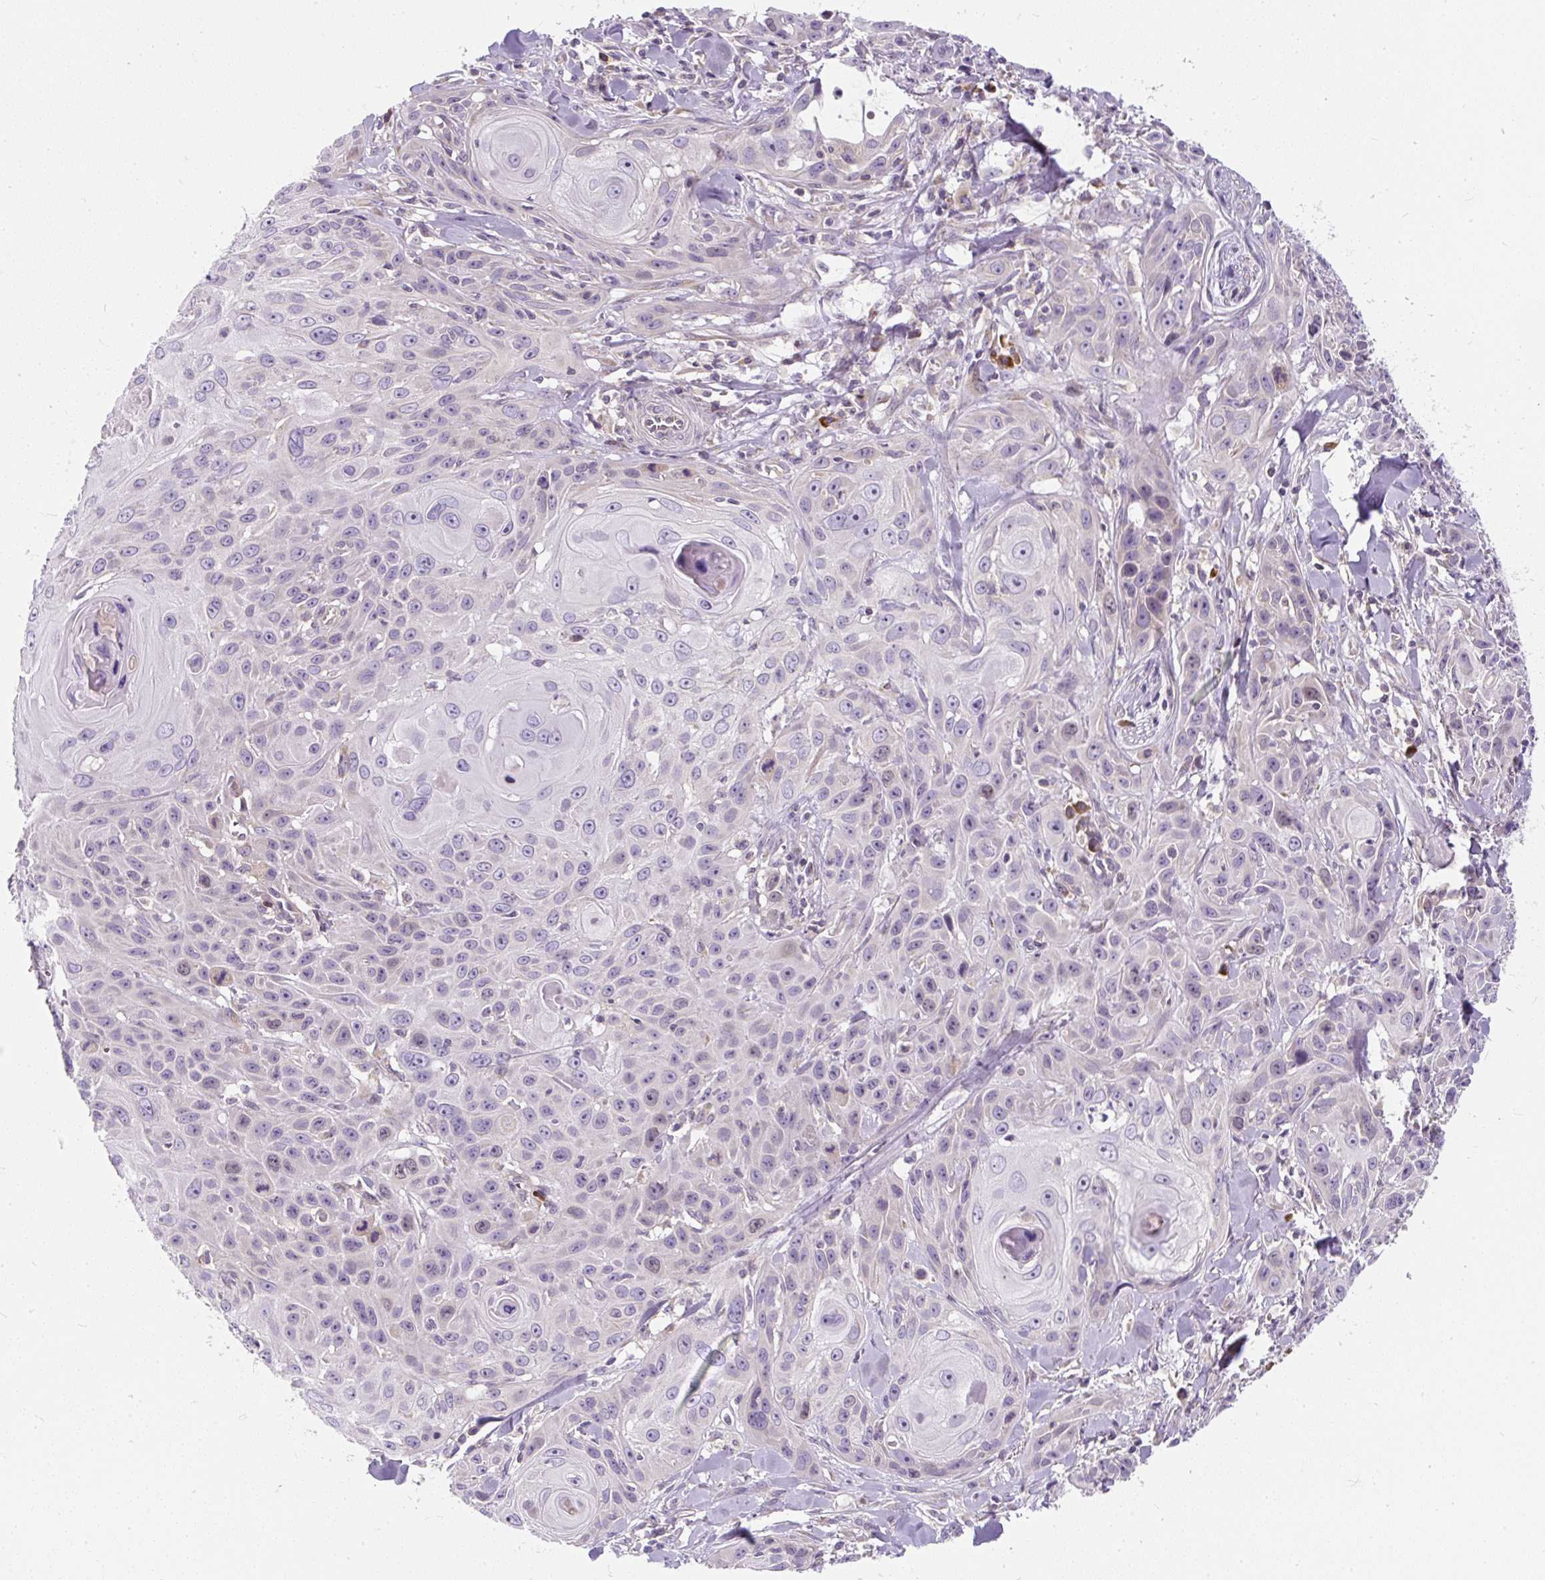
{"staining": {"intensity": "moderate", "quantity": "<25%", "location": "nuclear"}, "tissue": "skin cancer", "cell_type": "Tumor cells", "image_type": "cancer", "snomed": [{"axis": "morphology", "description": "Squamous cell carcinoma, NOS"}, {"axis": "topography", "description": "Skin"}, {"axis": "topography", "description": "Vulva"}], "caption": "An image of human skin cancer stained for a protein demonstrates moderate nuclear brown staining in tumor cells. The staining is performed using DAB (3,3'-diaminobenzidine) brown chromogen to label protein expression. The nuclei are counter-stained blue using hematoxylin.", "gene": "CYP20A1", "patient": {"sex": "female", "age": 83}}